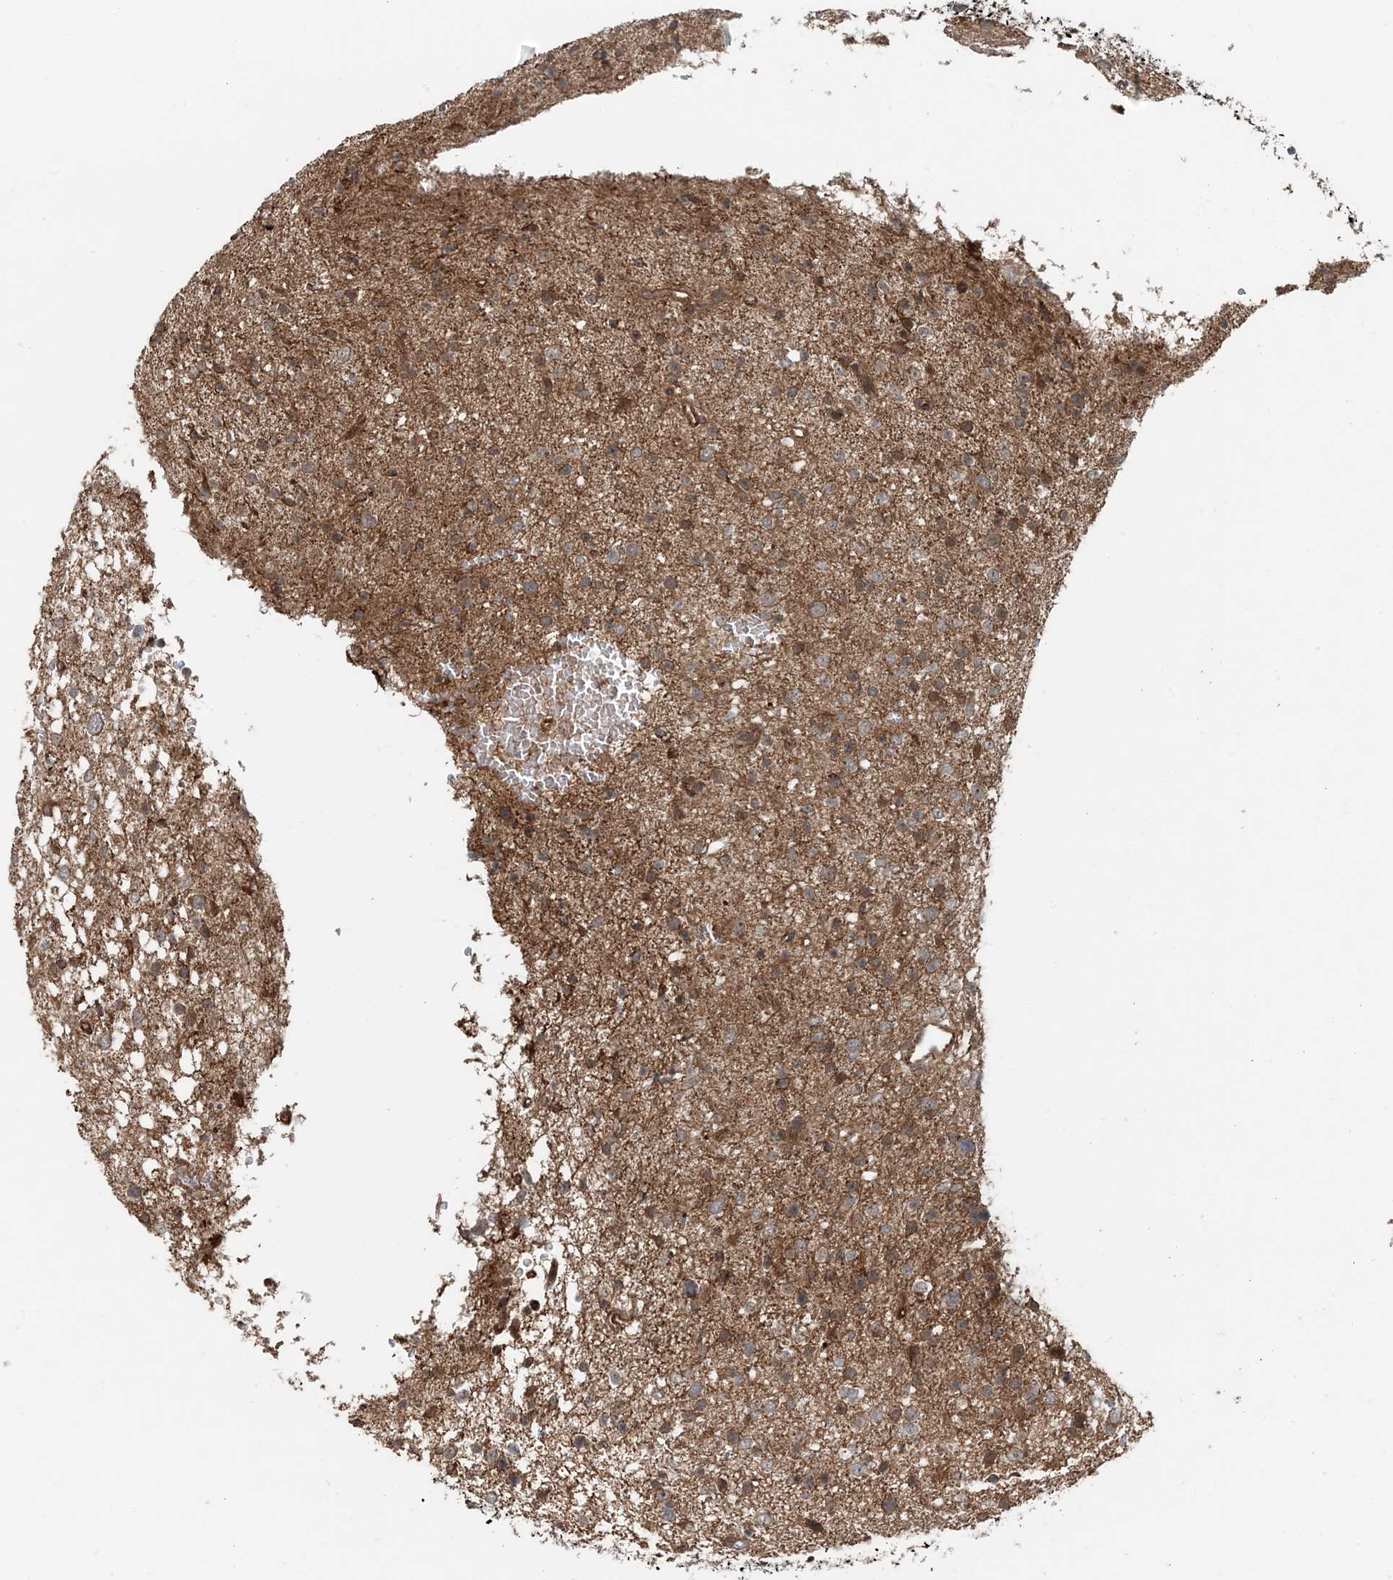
{"staining": {"intensity": "moderate", "quantity": ">75%", "location": "cytoplasmic/membranous"}, "tissue": "glioma", "cell_type": "Tumor cells", "image_type": "cancer", "snomed": [{"axis": "morphology", "description": "Glioma, malignant, Low grade"}, {"axis": "topography", "description": "Brain"}], "caption": "IHC of glioma exhibits medium levels of moderate cytoplasmic/membranous positivity in approximately >75% of tumor cells.", "gene": "EDEM2", "patient": {"sex": "female", "age": 37}}